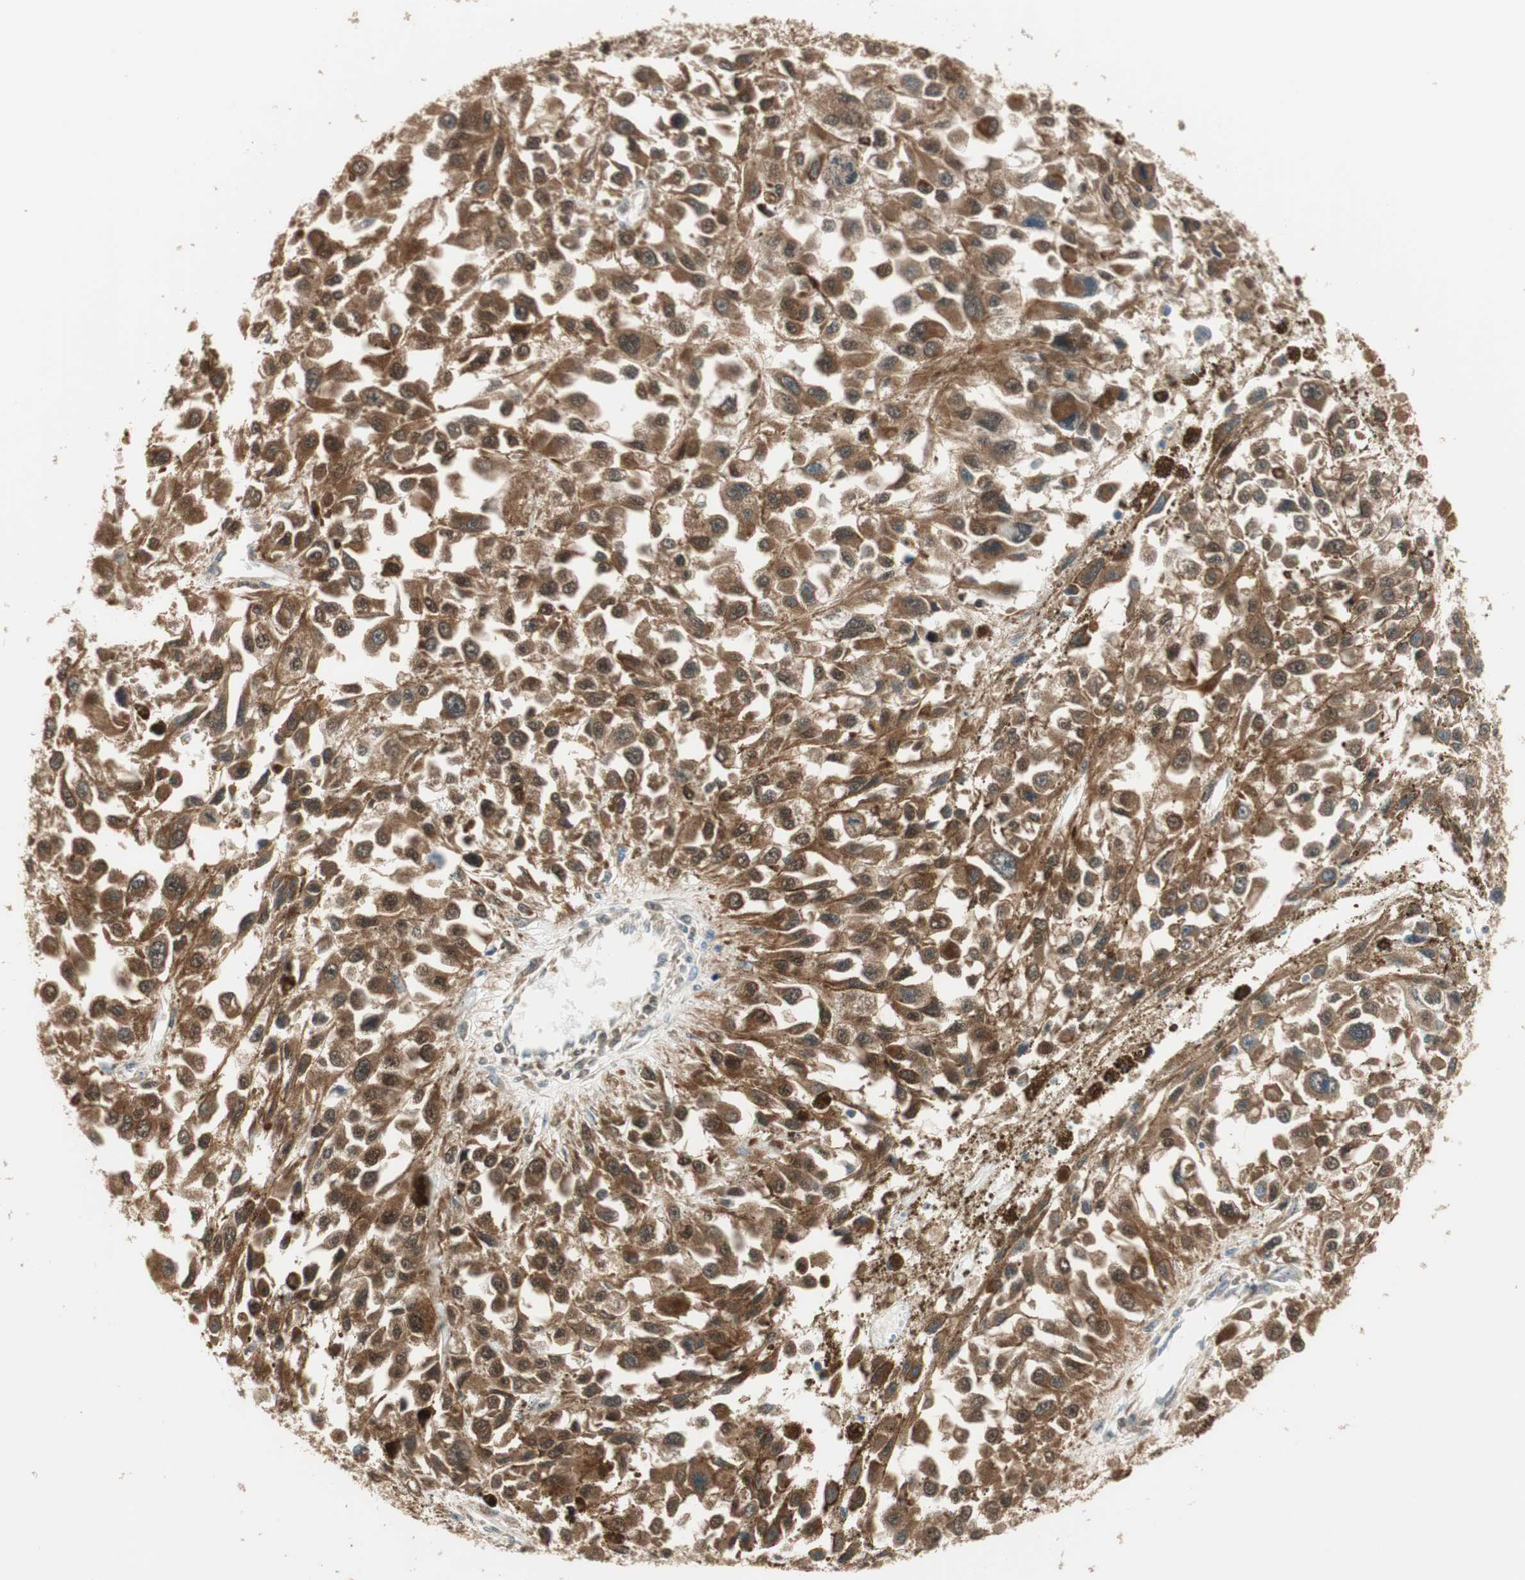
{"staining": {"intensity": "moderate", "quantity": ">75%", "location": "cytoplasmic/membranous"}, "tissue": "melanoma", "cell_type": "Tumor cells", "image_type": "cancer", "snomed": [{"axis": "morphology", "description": "Malignant melanoma, Metastatic site"}, {"axis": "topography", "description": "Lymph node"}], "caption": "Melanoma stained with immunohistochemistry shows moderate cytoplasmic/membranous expression in about >75% of tumor cells.", "gene": "IPO5", "patient": {"sex": "male", "age": 59}}